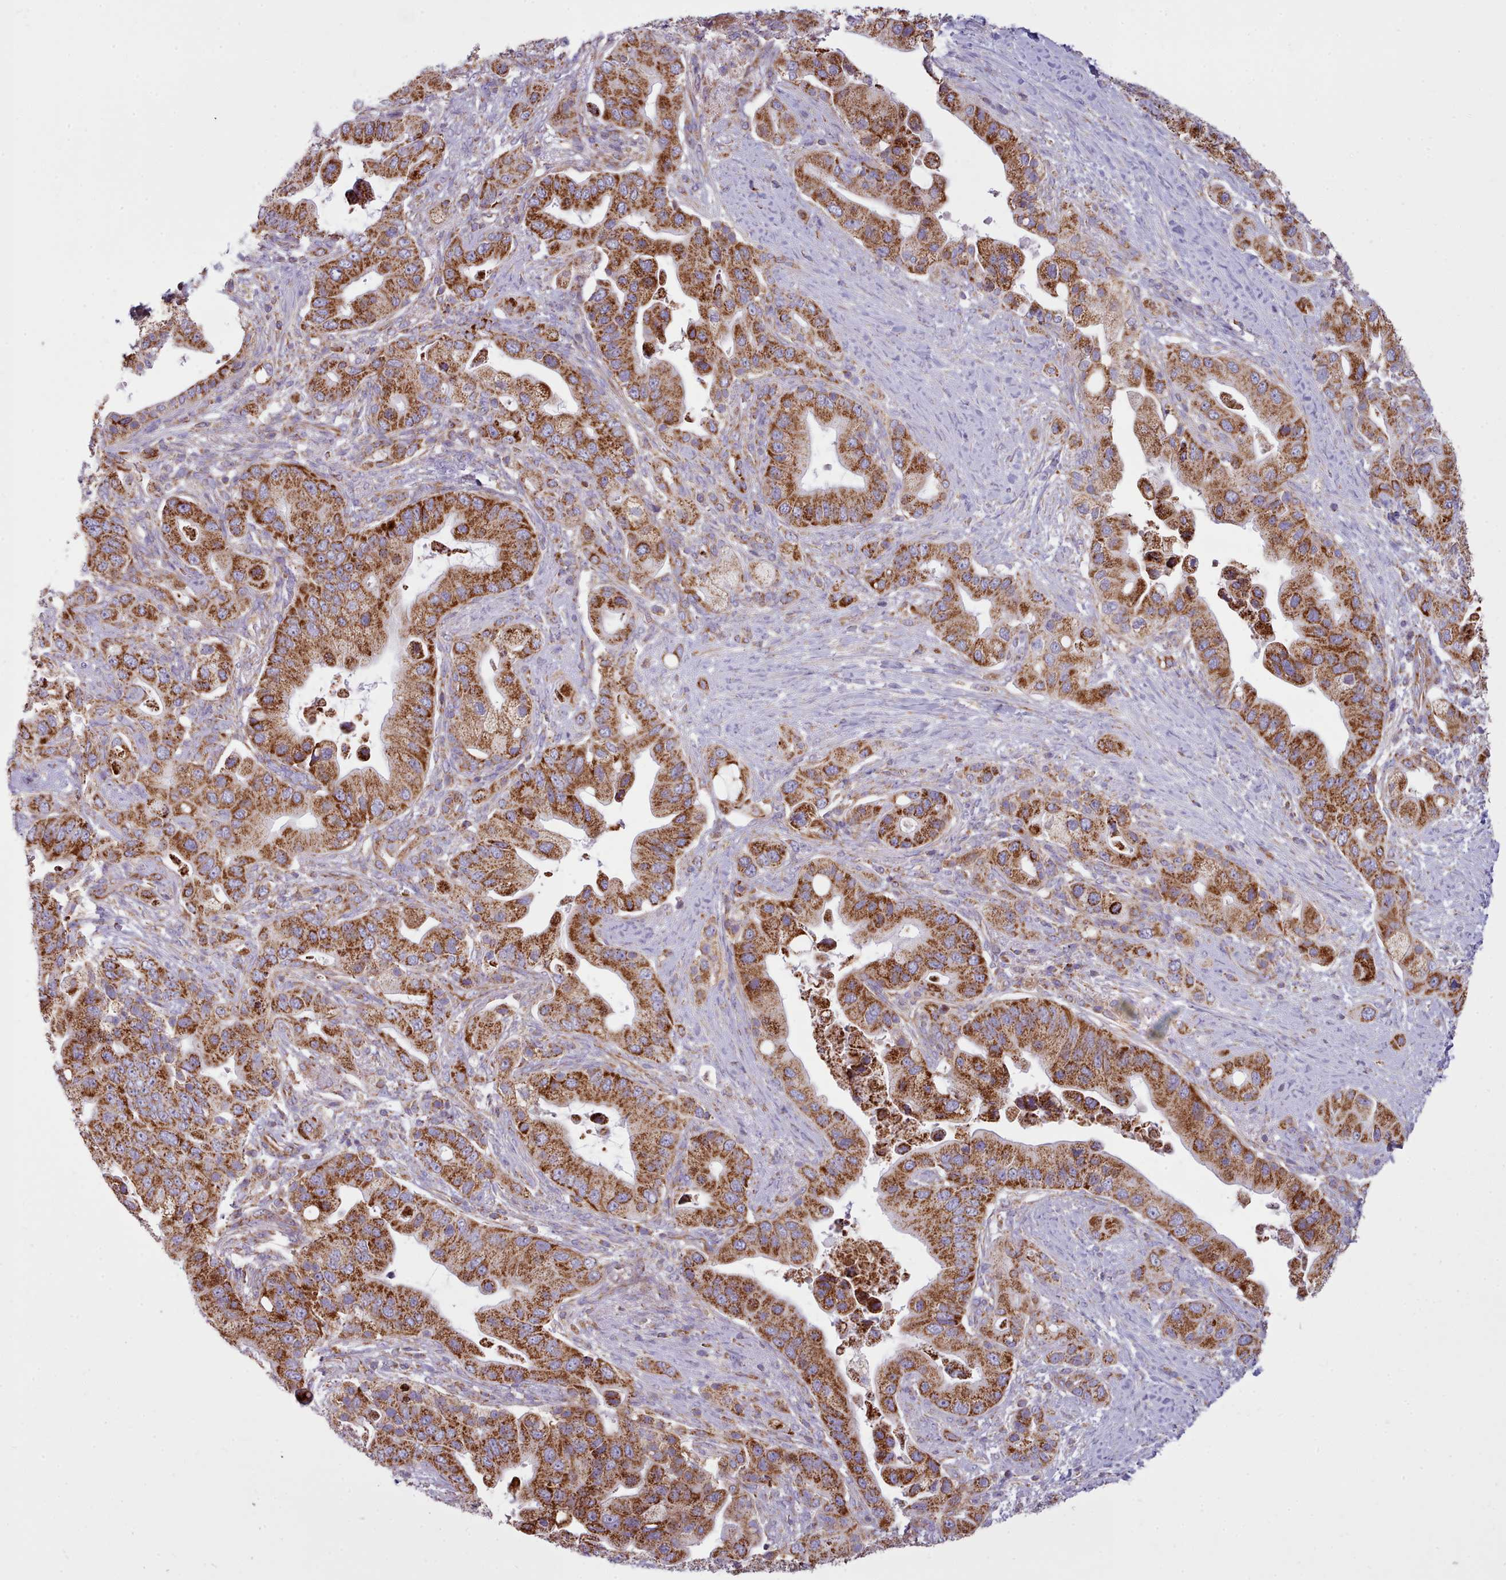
{"staining": {"intensity": "strong", "quantity": ">75%", "location": "cytoplasmic/membranous"}, "tissue": "pancreatic cancer", "cell_type": "Tumor cells", "image_type": "cancer", "snomed": [{"axis": "morphology", "description": "Adenocarcinoma, NOS"}, {"axis": "topography", "description": "Pancreas"}], "caption": "Immunohistochemistry (IHC) micrograph of human pancreatic adenocarcinoma stained for a protein (brown), which displays high levels of strong cytoplasmic/membranous staining in about >75% of tumor cells.", "gene": "SRP54", "patient": {"sex": "male", "age": 57}}